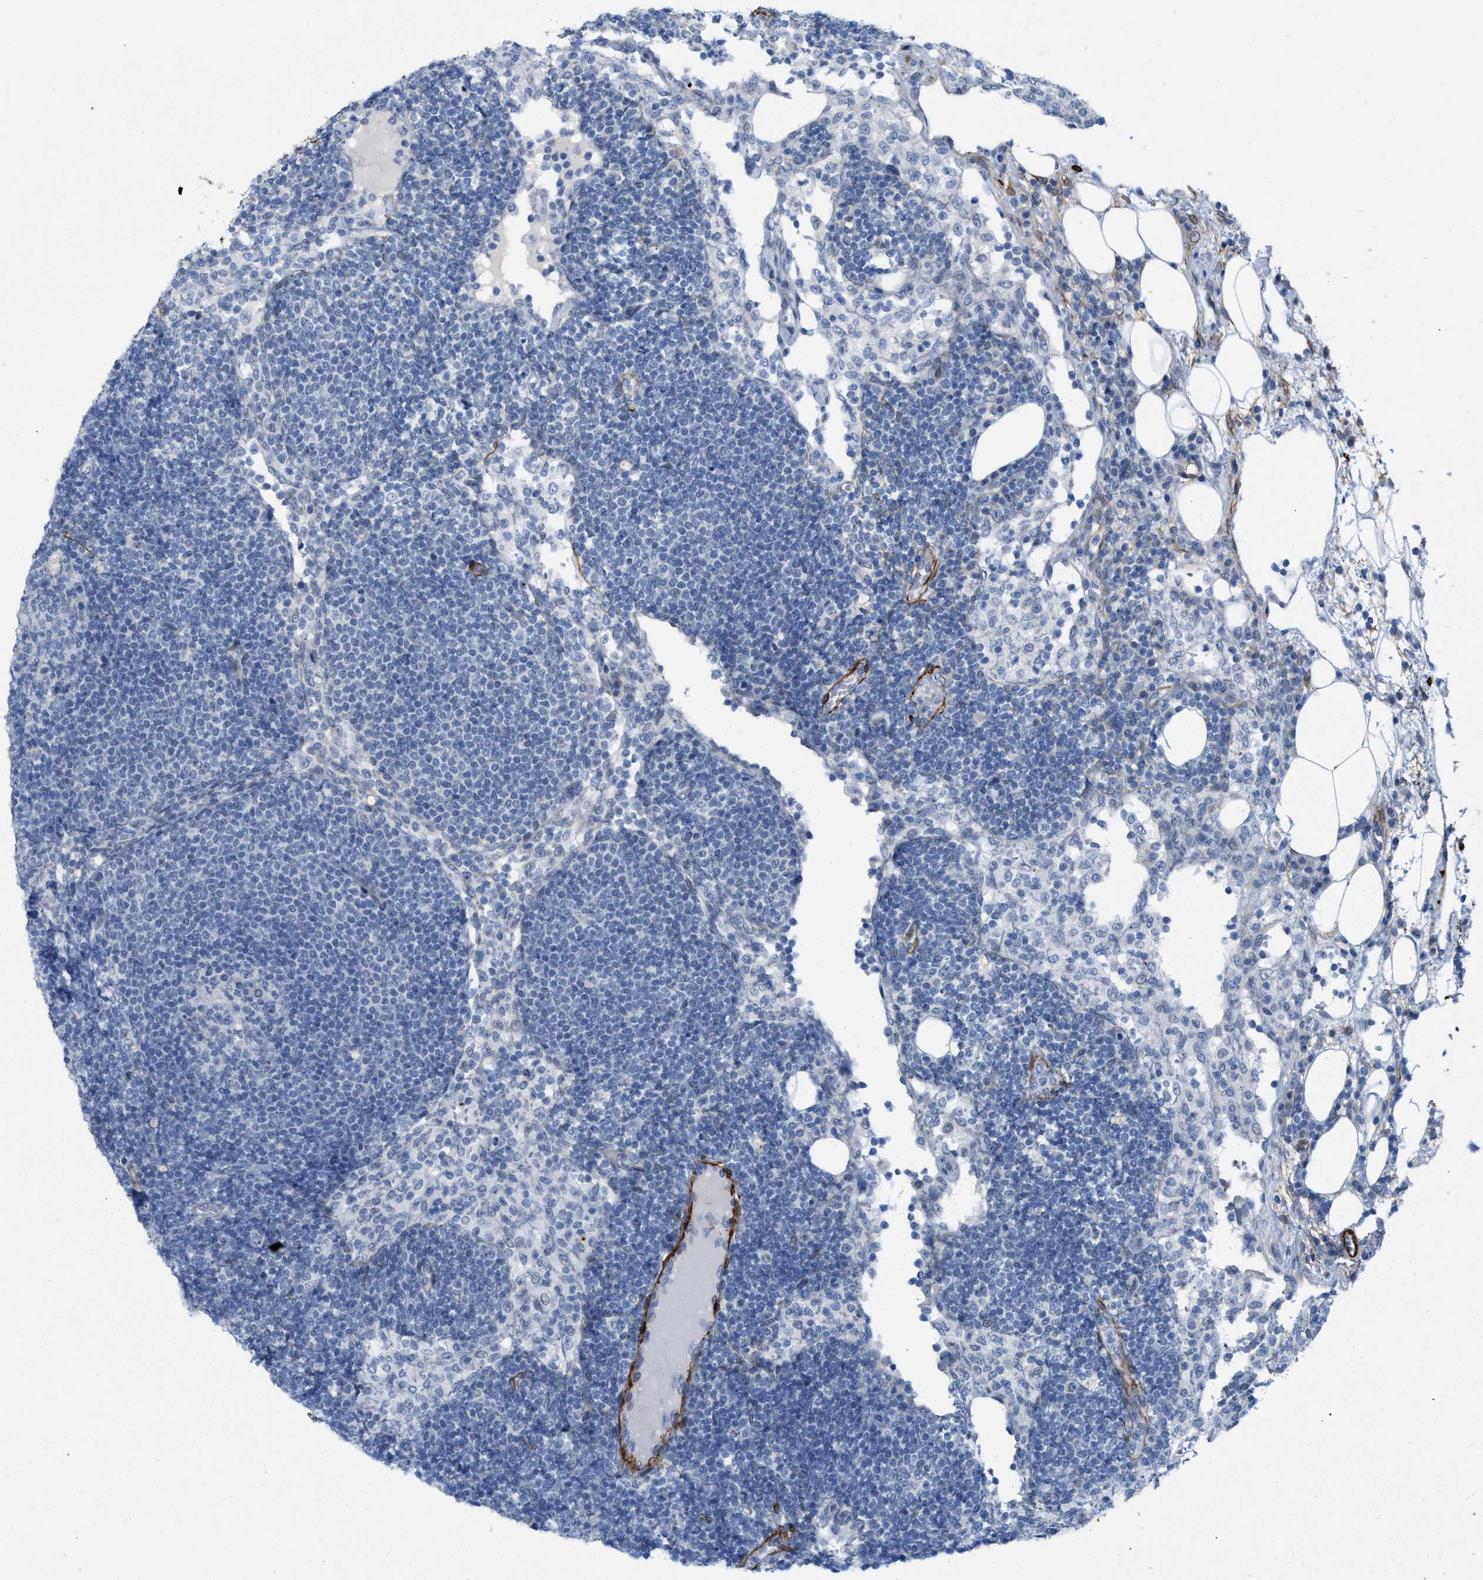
{"staining": {"intensity": "negative", "quantity": "none", "location": "none"}, "tissue": "lymph node", "cell_type": "Germinal center cells", "image_type": "normal", "snomed": [{"axis": "morphology", "description": "Normal tissue, NOS"}, {"axis": "morphology", "description": "Carcinoid, malignant, NOS"}, {"axis": "topography", "description": "Lymph node"}], "caption": "Germinal center cells show no significant staining in benign lymph node. (IHC, brightfield microscopy, high magnification).", "gene": "TAGLN", "patient": {"sex": "male", "age": 47}}